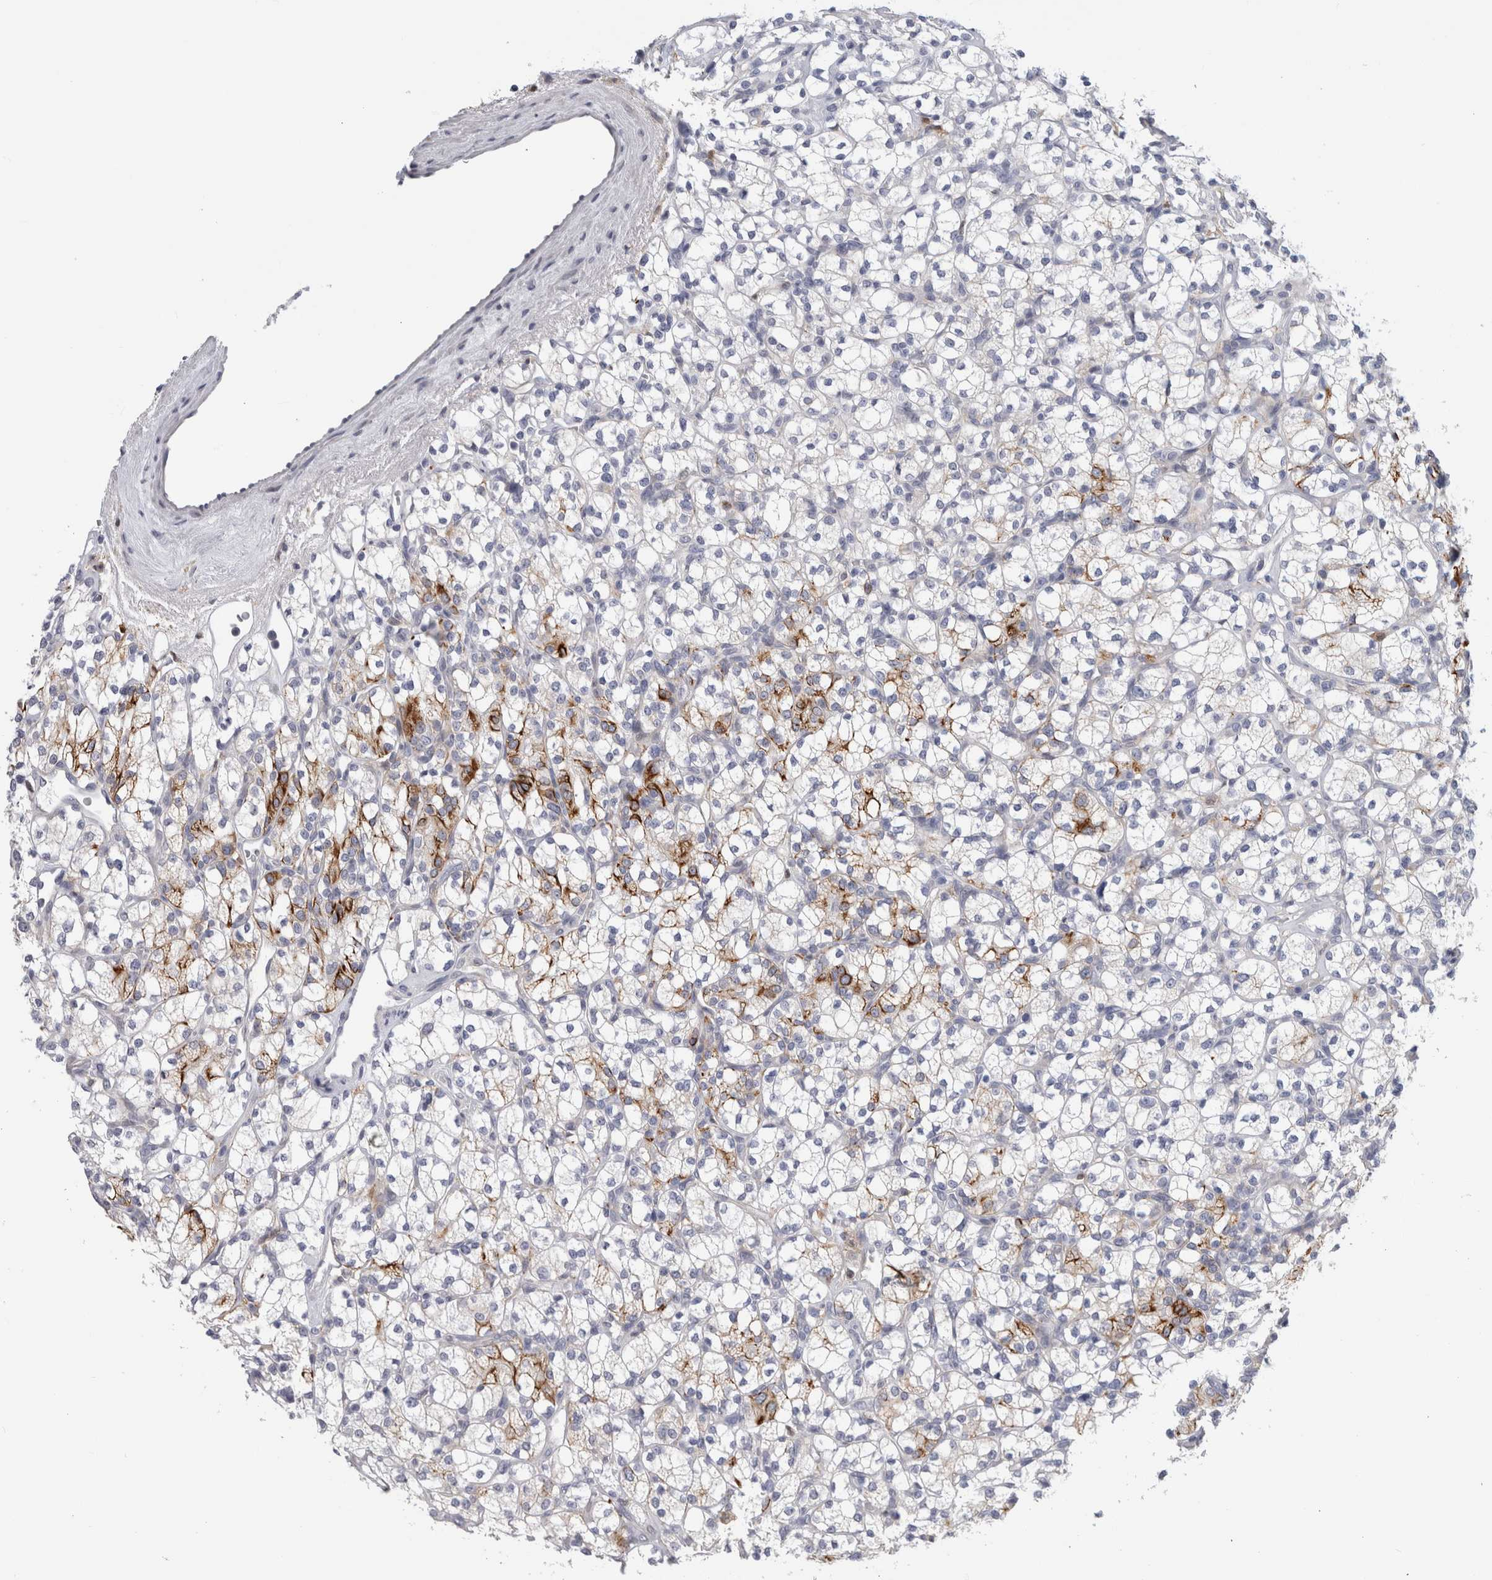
{"staining": {"intensity": "moderate", "quantity": "<25%", "location": "cytoplasmic/membranous"}, "tissue": "renal cancer", "cell_type": "Tumor cells", "image_type": "cancer", "snomed": [{"axis": "morphology", "description": "Adenocarcinoma, NOS"}, {"axis": "topography", "description": "Kidney"}], "caption": "Renal cancer (adenocarcinoma) tissue reveals moderate cytoplasmic/membranous staining in about <25% of tumor cells, visualized by immunohistochemistry.", "gene": "SLC20A2", "patient": {"sex": "male", "age": 77}}